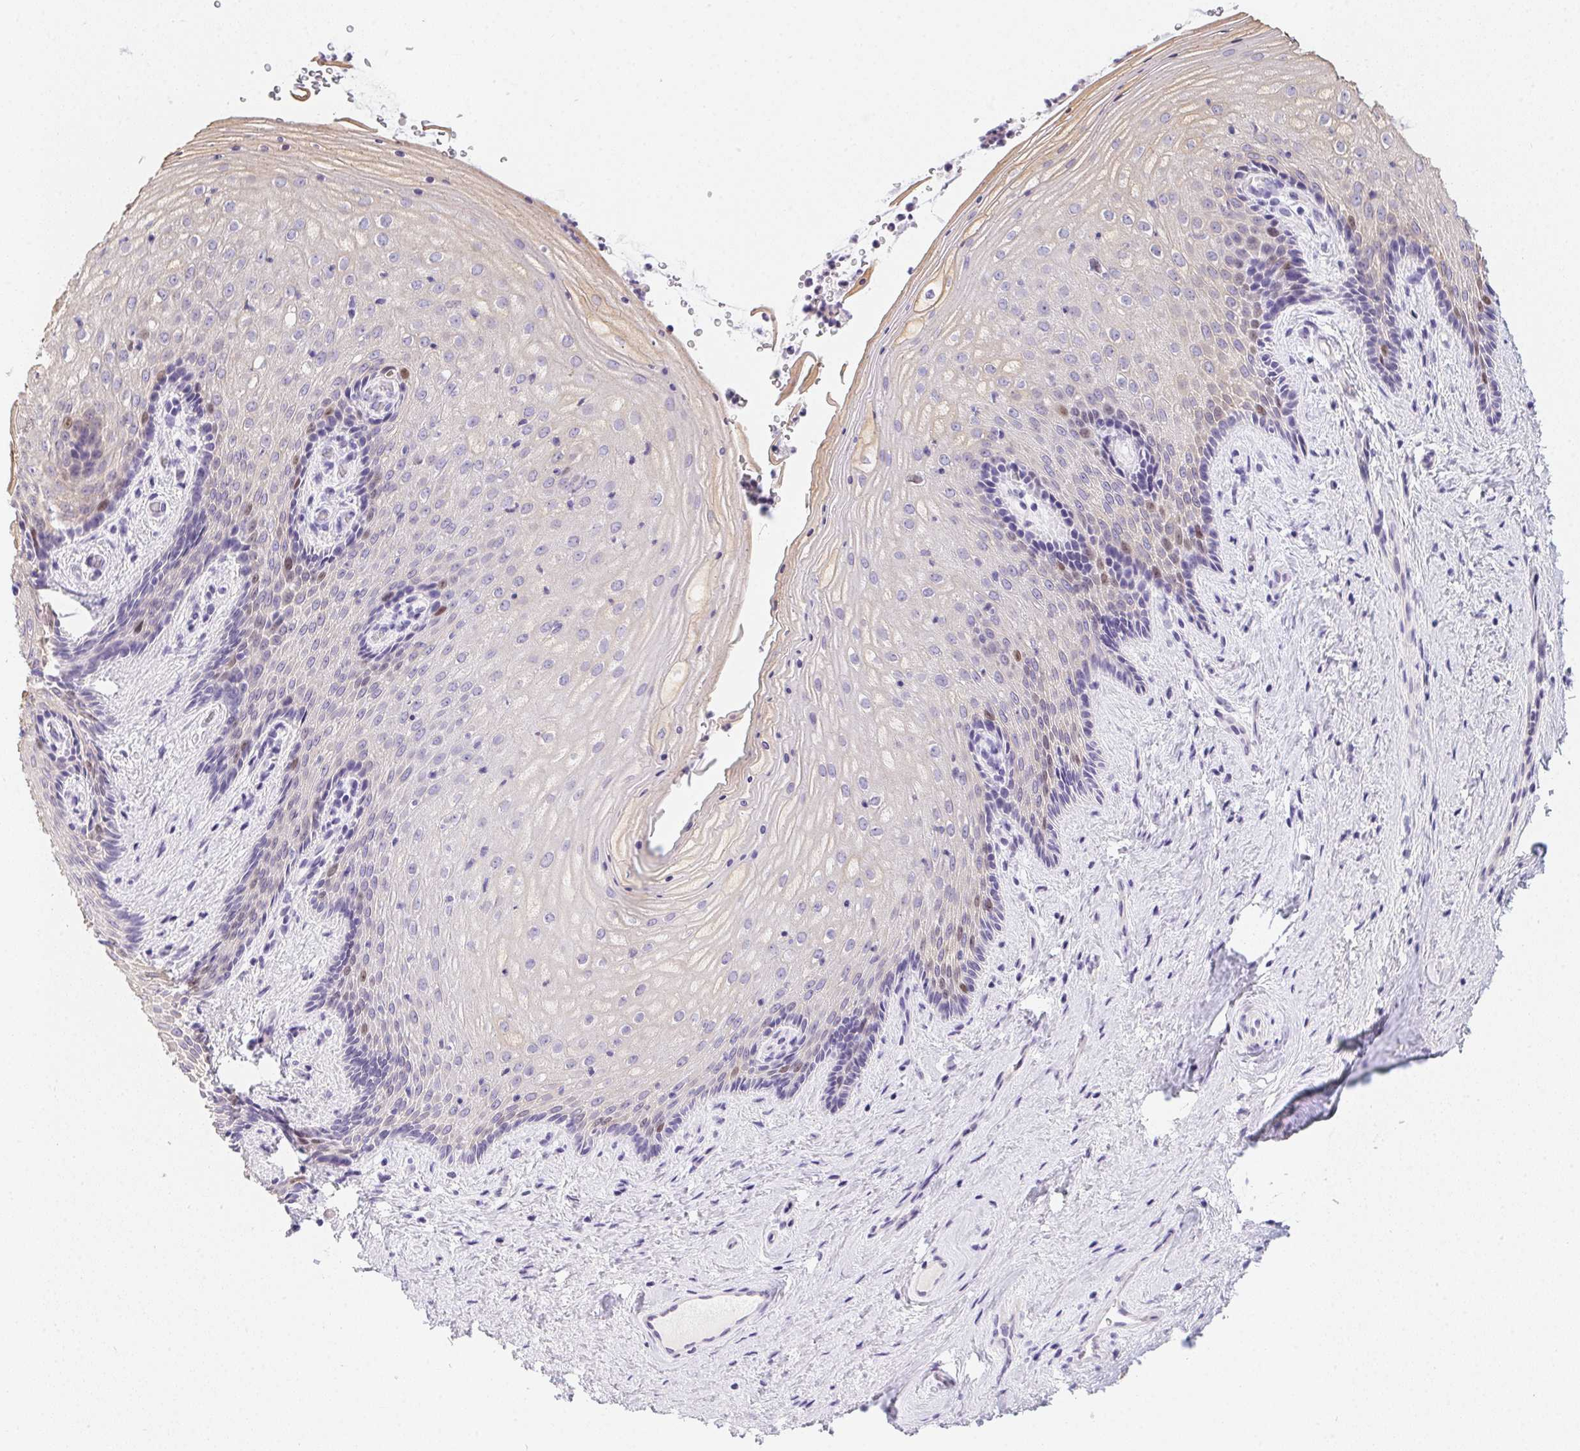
{"staining": {"intensity": "moderate", "quantity": "<25%", "location": "nuclear"}, "tissue": "vagina", "cell_type": "Squamous epithelial cells", "image_type": "normal", "snomed": [{"axis": "morphology", "description": "Normal tissue, NOS"}, {"axis": "topography", "description": "Vagina"}], "caption": "Squamous epithelial cells show low levels of moderate nuclear staining in approximately <25% of cells in normal vagina.", "gene": "HELLS", "patient": {"sex": "female", "age": 45}}